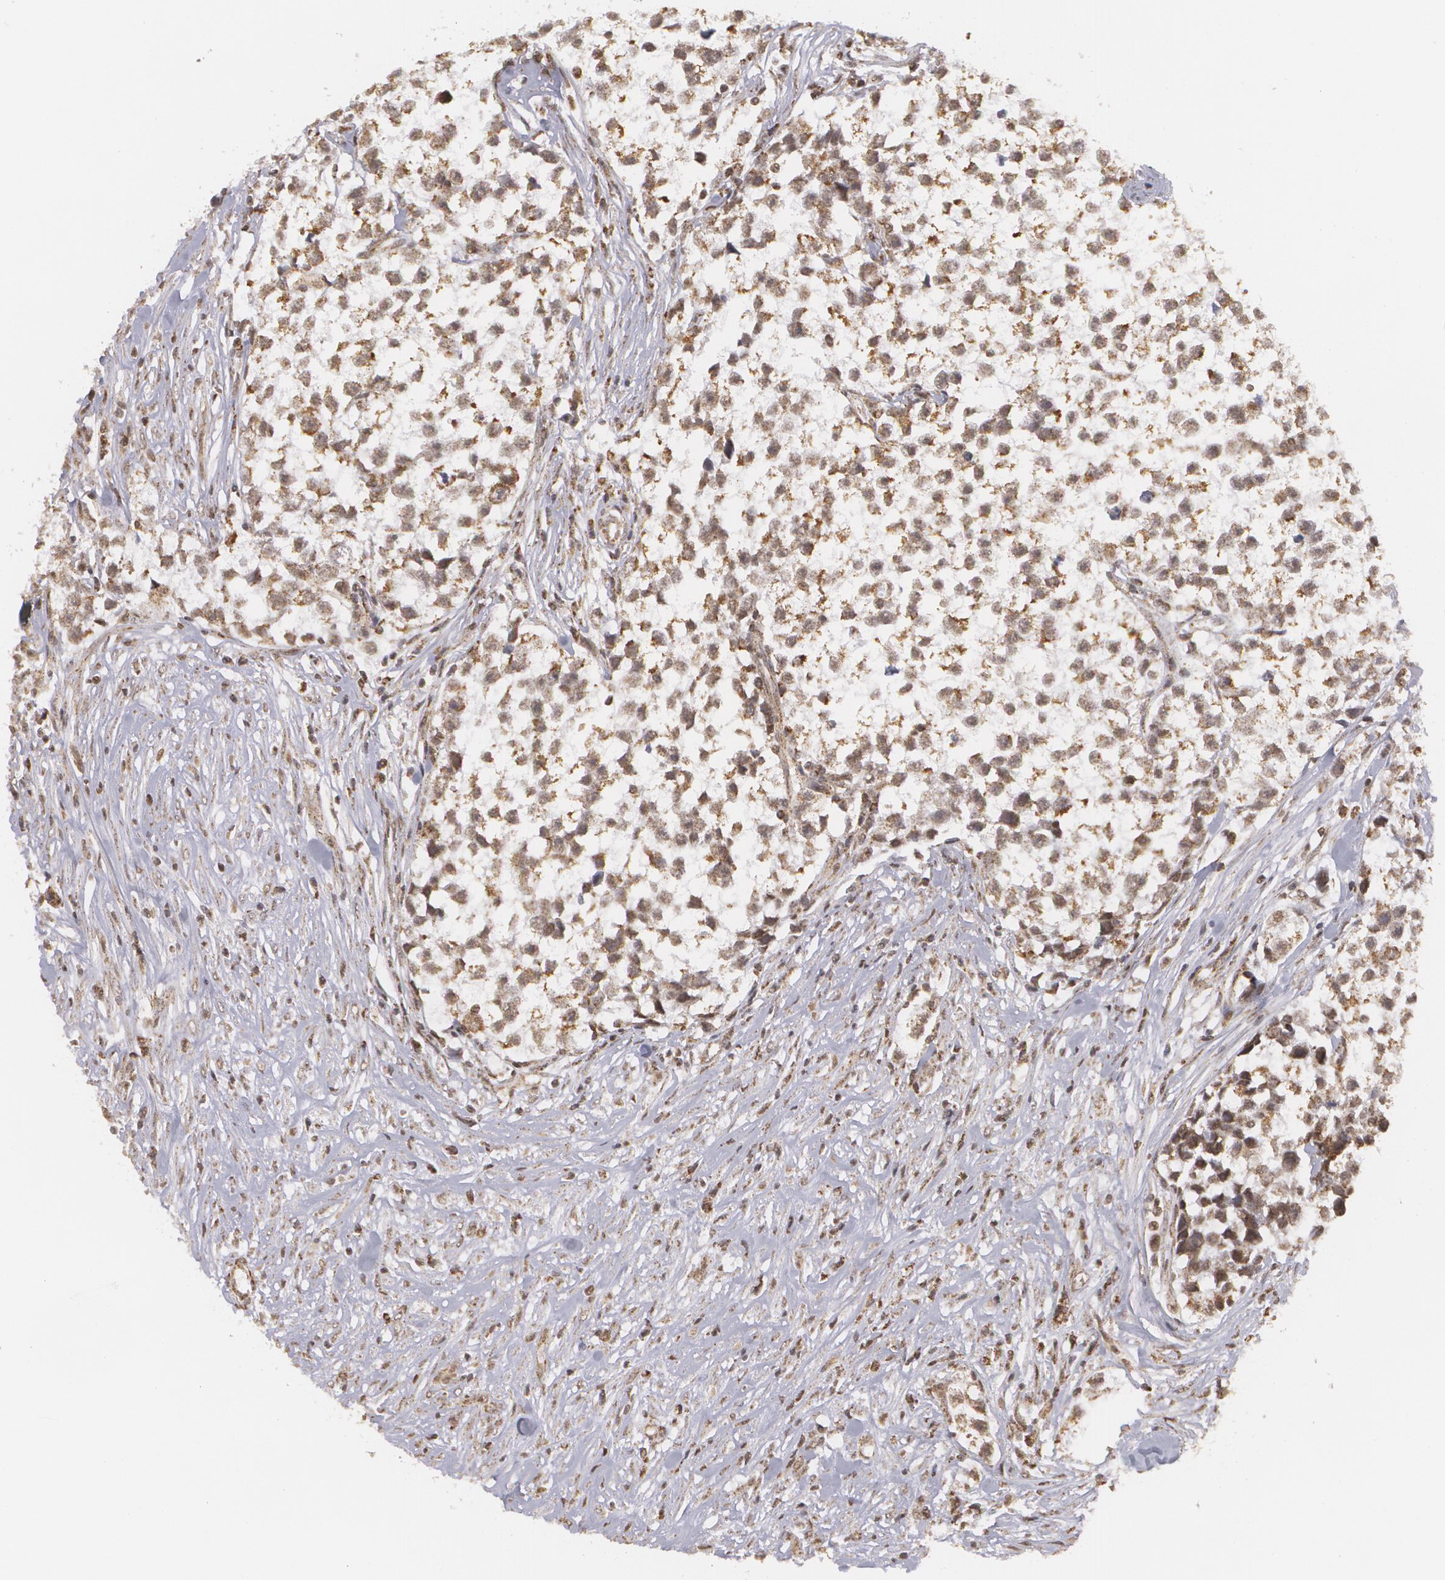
{"staining": {"intensity": "weak", "quantity": ">75%", "location": "cytoplasmic/membranous,nuclear"}, "tissue": "testis cancer", "cell_type": "Tumor cells", "image_type": "cancer", "snomed": [{"axis": "morphology", "description": "Seminoma, NOS"}, {"axis": "morphology", "description": "Carcinoma, Embryonal, NOS"}, {"axis": "topography", "description": "Testis"}], "caption": "Human embryonal carcinoma (testis) stained for a protein (brown) reveals weak cytoplasmic/membranous and nuclear positive staining in approximately >75% of tumor cells.", "gene": "MXD1", "patient": {"sex": "male", "age": 30}}